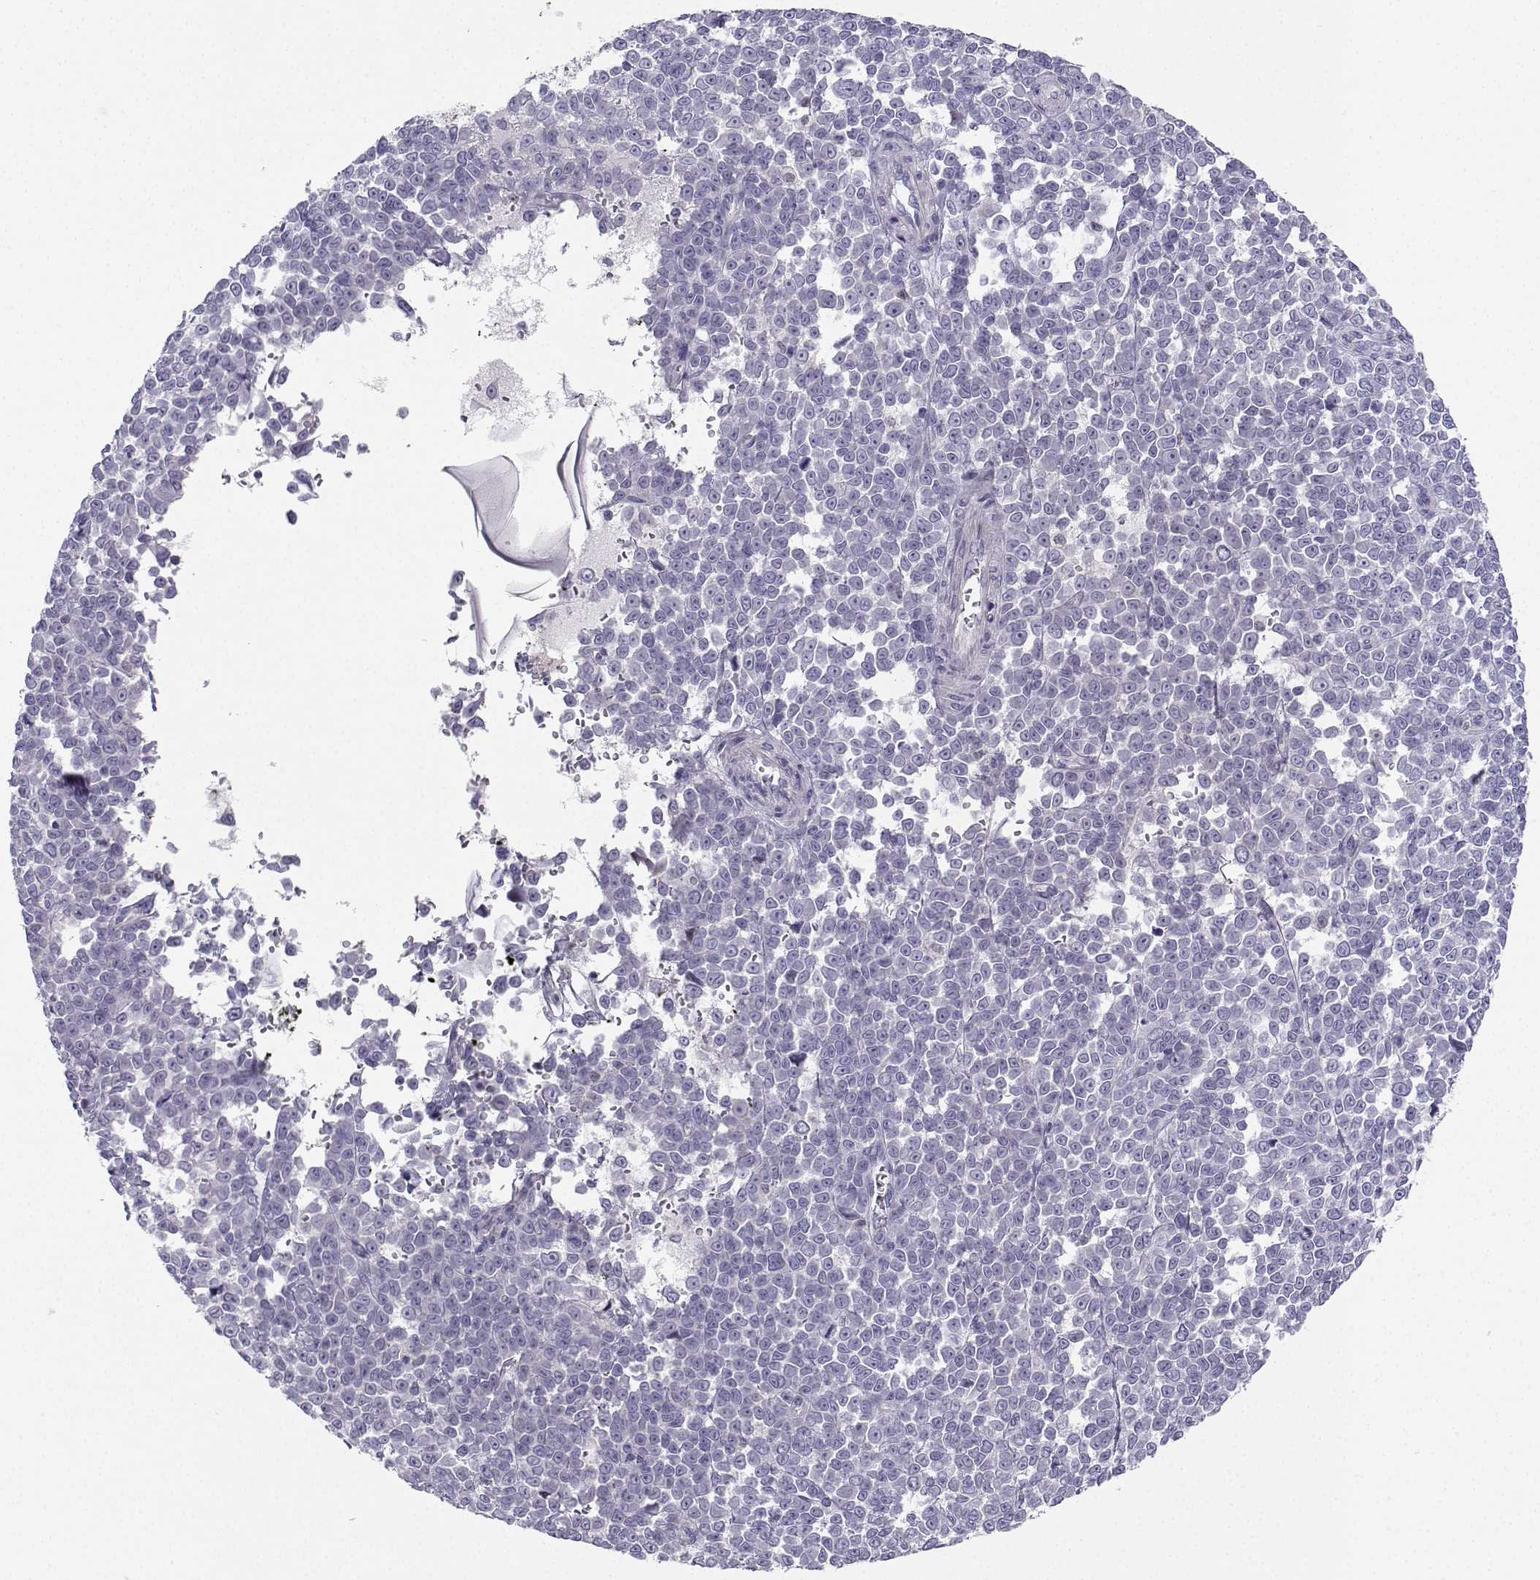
{"staining": {"intensity": "negative", "quantity": "none", "location": "none"}, "tissue": "melanoma", "cell_type": "Tumor cells", "image_type": "cancer", "snomed": [{"axis": "morphology", "description": "Malignant melanoma, NOS"}, {"axis": "topography", "description": "Skin"}], "caption": "Image shows no protein positivity in tumor cells of malignant melanoma tissue.", "gene": "DCLK3", "patient": {"sex": "female", "age": 95}}